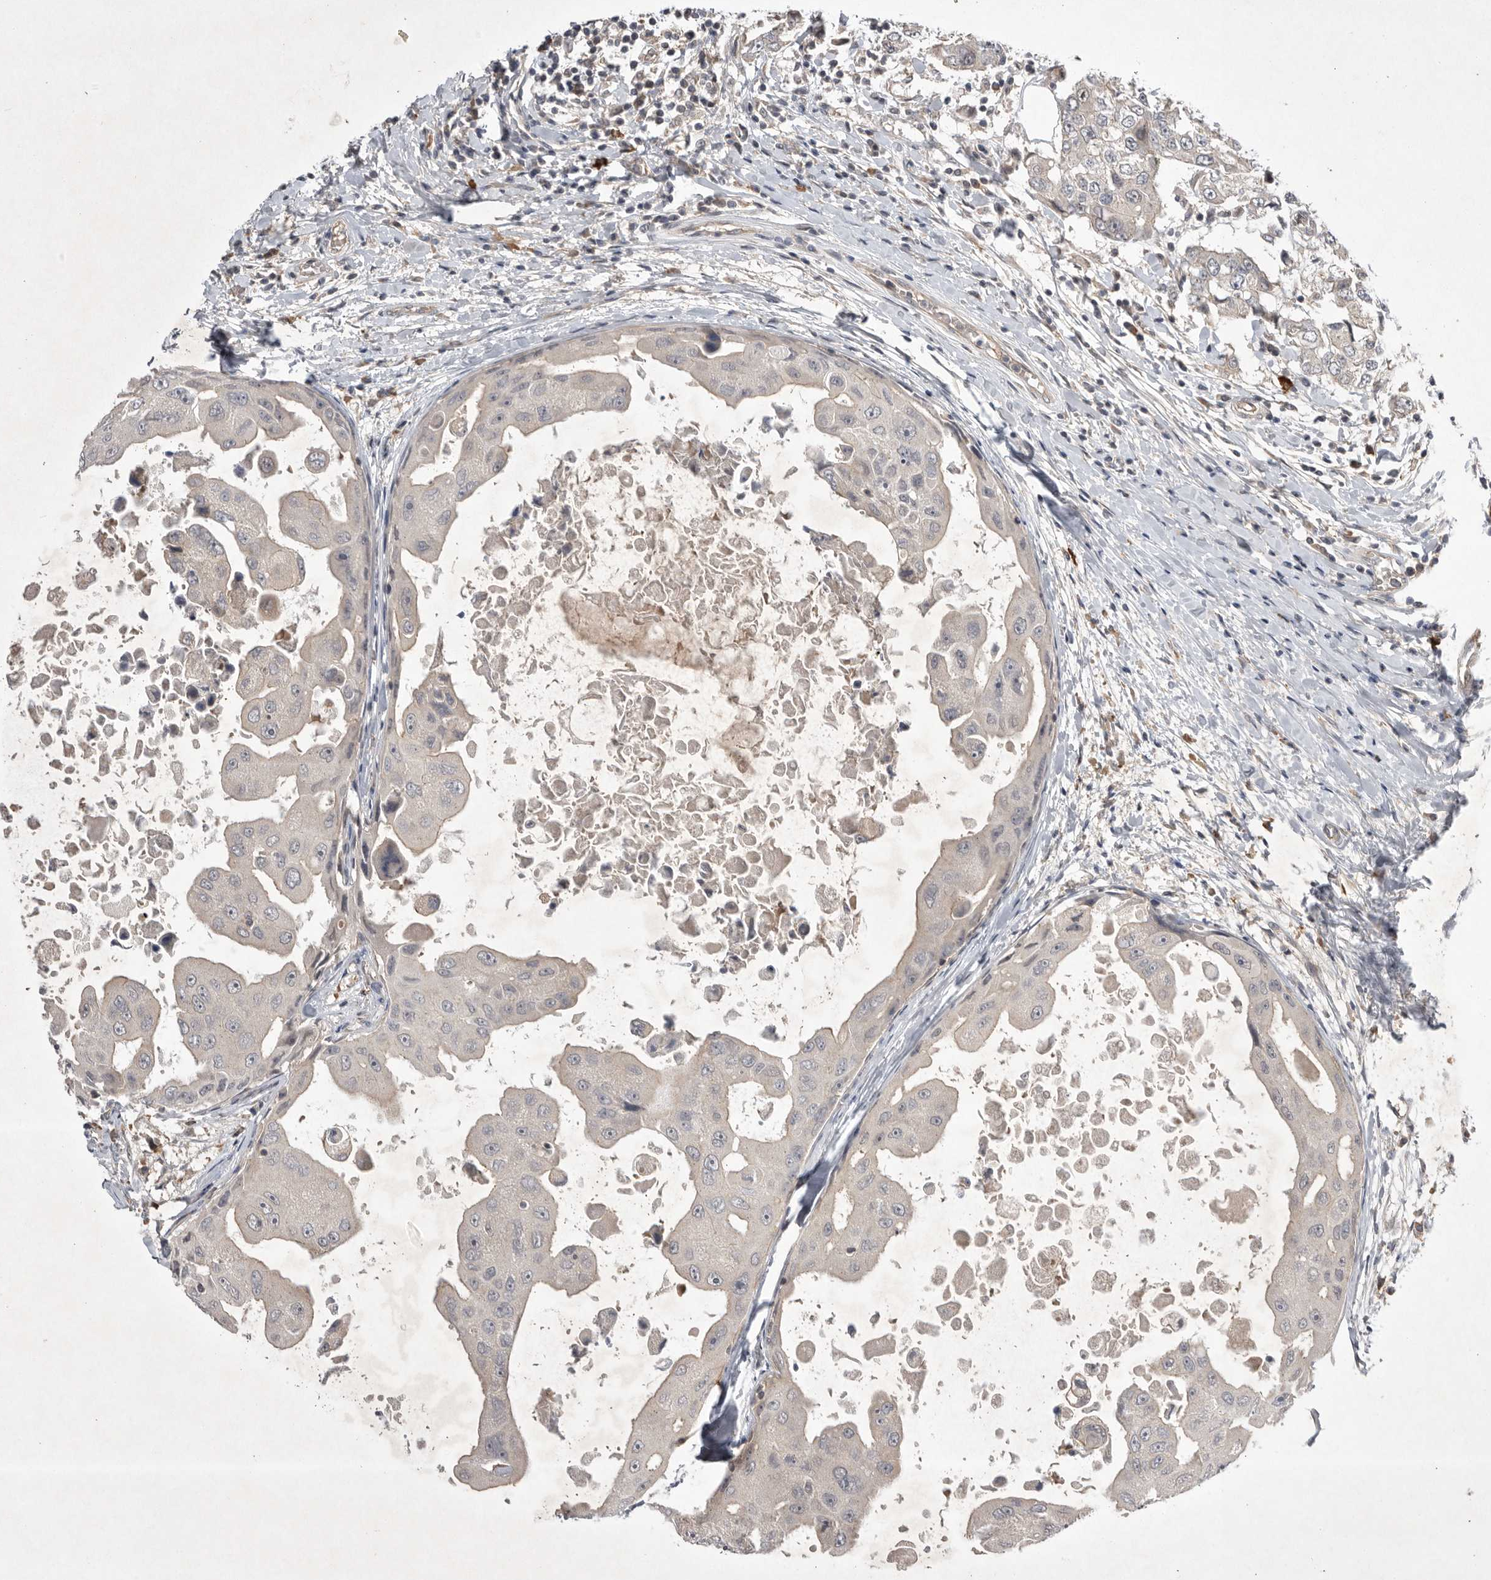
{"staining": {"intensity": "negative", "quantity": "none", "location": "none"}, "tissue": "breast cancer", "cell_type": "Tumor cells", "image_type": "cancer", "snomed": [{"axis": "morphology", "description": "Duct carcinoma"}, {"axis": "topography", "description": "Breast"}], "caption": "Immunohistochemical staining of breast cancer exhibits no significant positivity in tumor cells.", "gene": "NRCAM", "patient": {"sex": "female", "age": 27}}